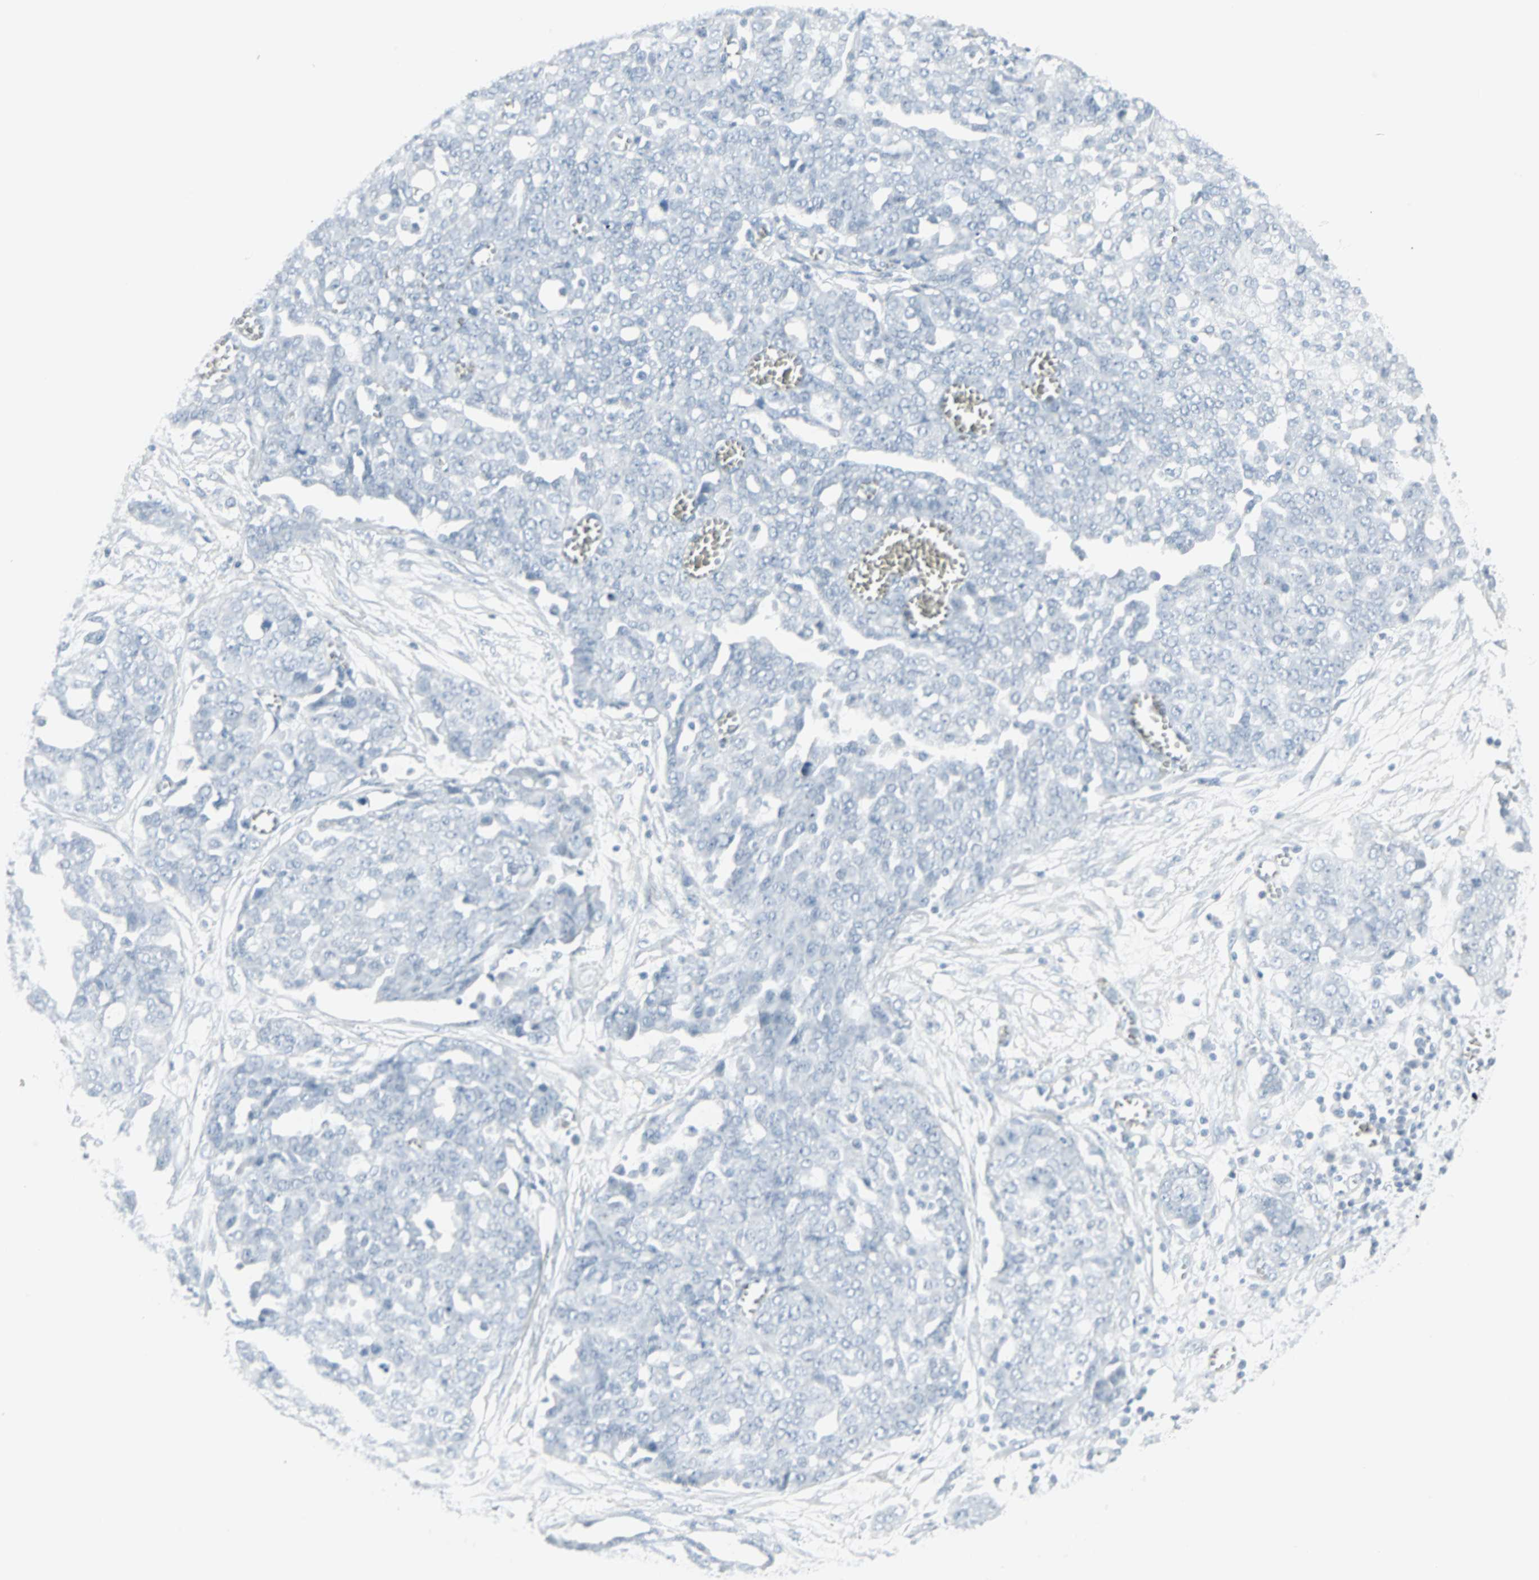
{"staining": {"intensity": "negative", "quantity": "none", "location": "none"}, "tissue": "ovarian cancer", "cell_type": "Tumor cells", "image_type": "cancer", "snomed": [{"axis": "morphology", "description": "Cystadenocarcinoma, serous, NOS"}, {"axis": "topography", "description": "Soft tissue"}, {"axis": "topography", "description": "Ovary"}], "caption": "There is no significant expression in tumor cells of ovarian cancer. Nuclei are stained in blue.", "gene": "LANCL3", "patient": {"sex": "female", "age": 57}}